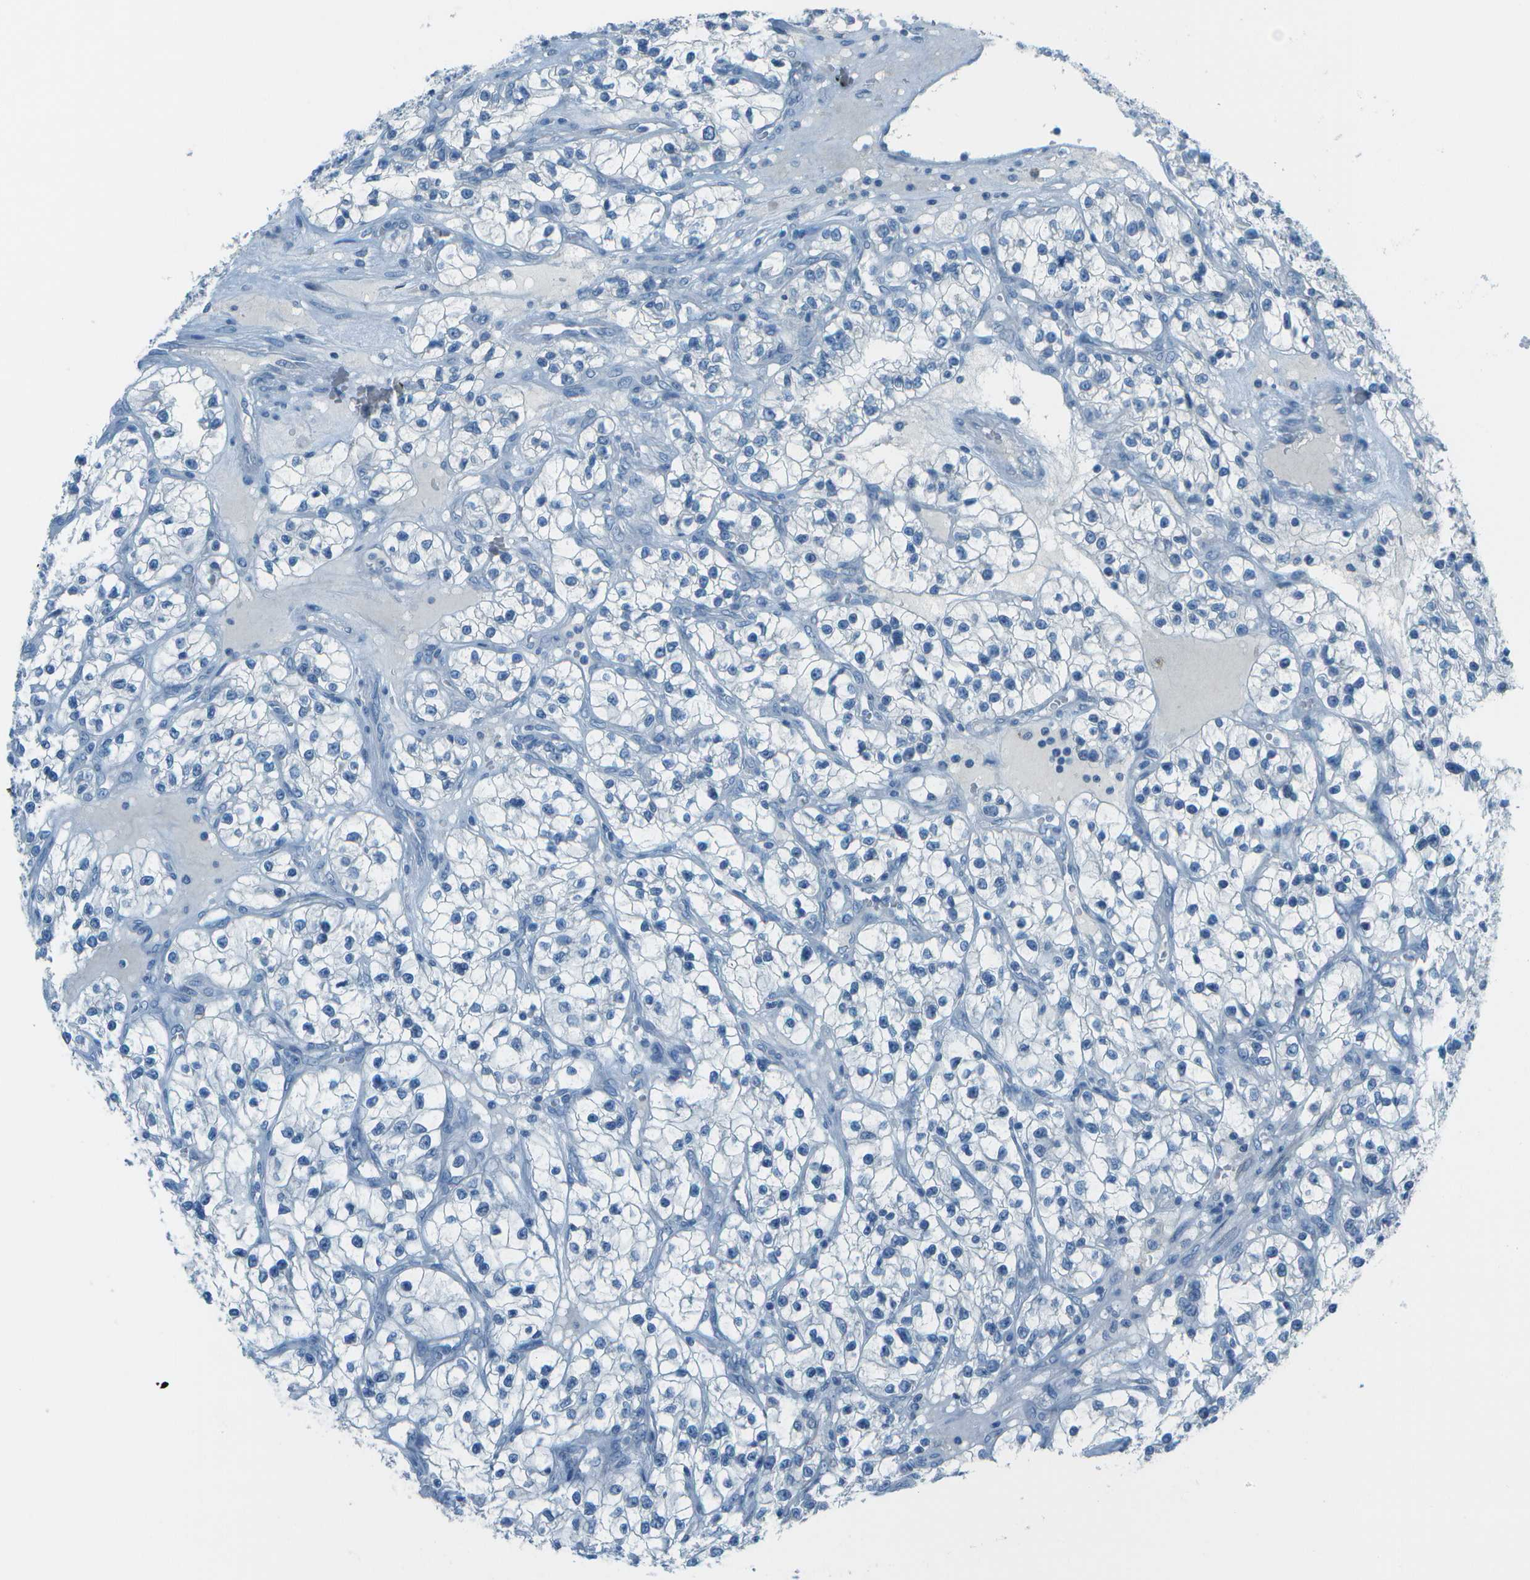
{"staining": {"intensity": "negative", "quantity": "none", "location": "none"}, "tissue": "renal cancer", "cell_type": "Tumor cells", "image_type": "cancer", "snomed": [{"axis": "morphology", "description": "Adenocarcinoma, NOS"}, {"axis": "topography", "description": "Kidney"}], "caption": "A high-resolution micrograph shows IHC staining of renal cancer (adenocarcinoma), which displays no significant expression in tumor cells. (DAB (3,3'-diaminobenzidine) immunohistochemistry (IHC), high magnification).", "gene": "FGF1", "patient": {"sex": "female", "age": 57}}